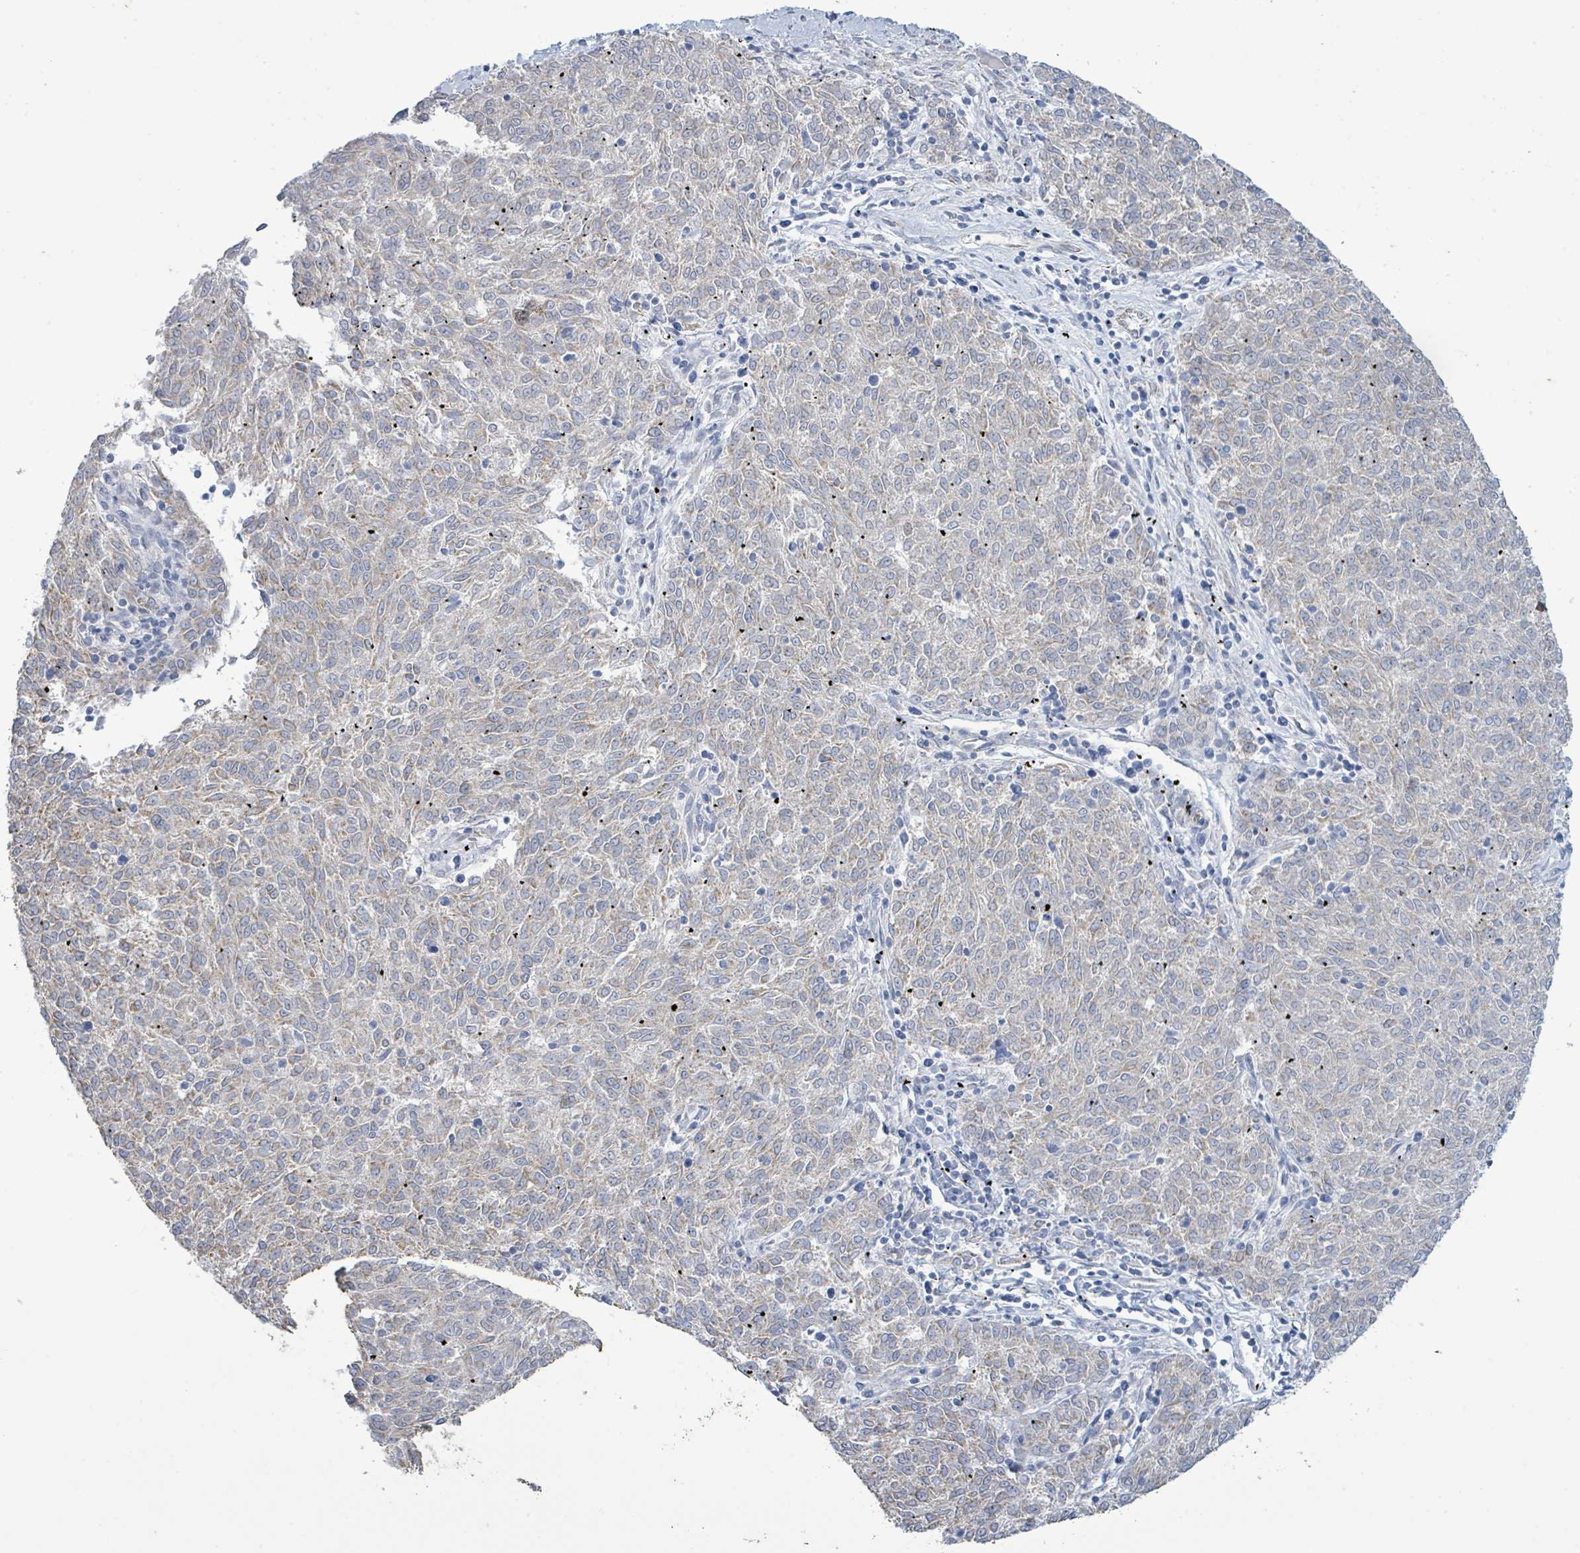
{"staining": {"intensity": "moderate", "quantity": "25%-75%", "location": "cytoplasmic/membranous"}, "tissue": "melanoma", "cell_type": "Tumor cells", "image_type": "cancer", "snomed": [{"axis": "morphology", "description": "Malignant melanoma, NOS"}, {"axis": "topography", "description": "Skin"}], "caption": "Immunohistochemical staining of human melanoma displays moderate cytoplasmic/membranous protein positivity in approximately 25%-75% of tumor cells.", "gene": "ALG12", "patient": {"sex": "female", "age": 72}}